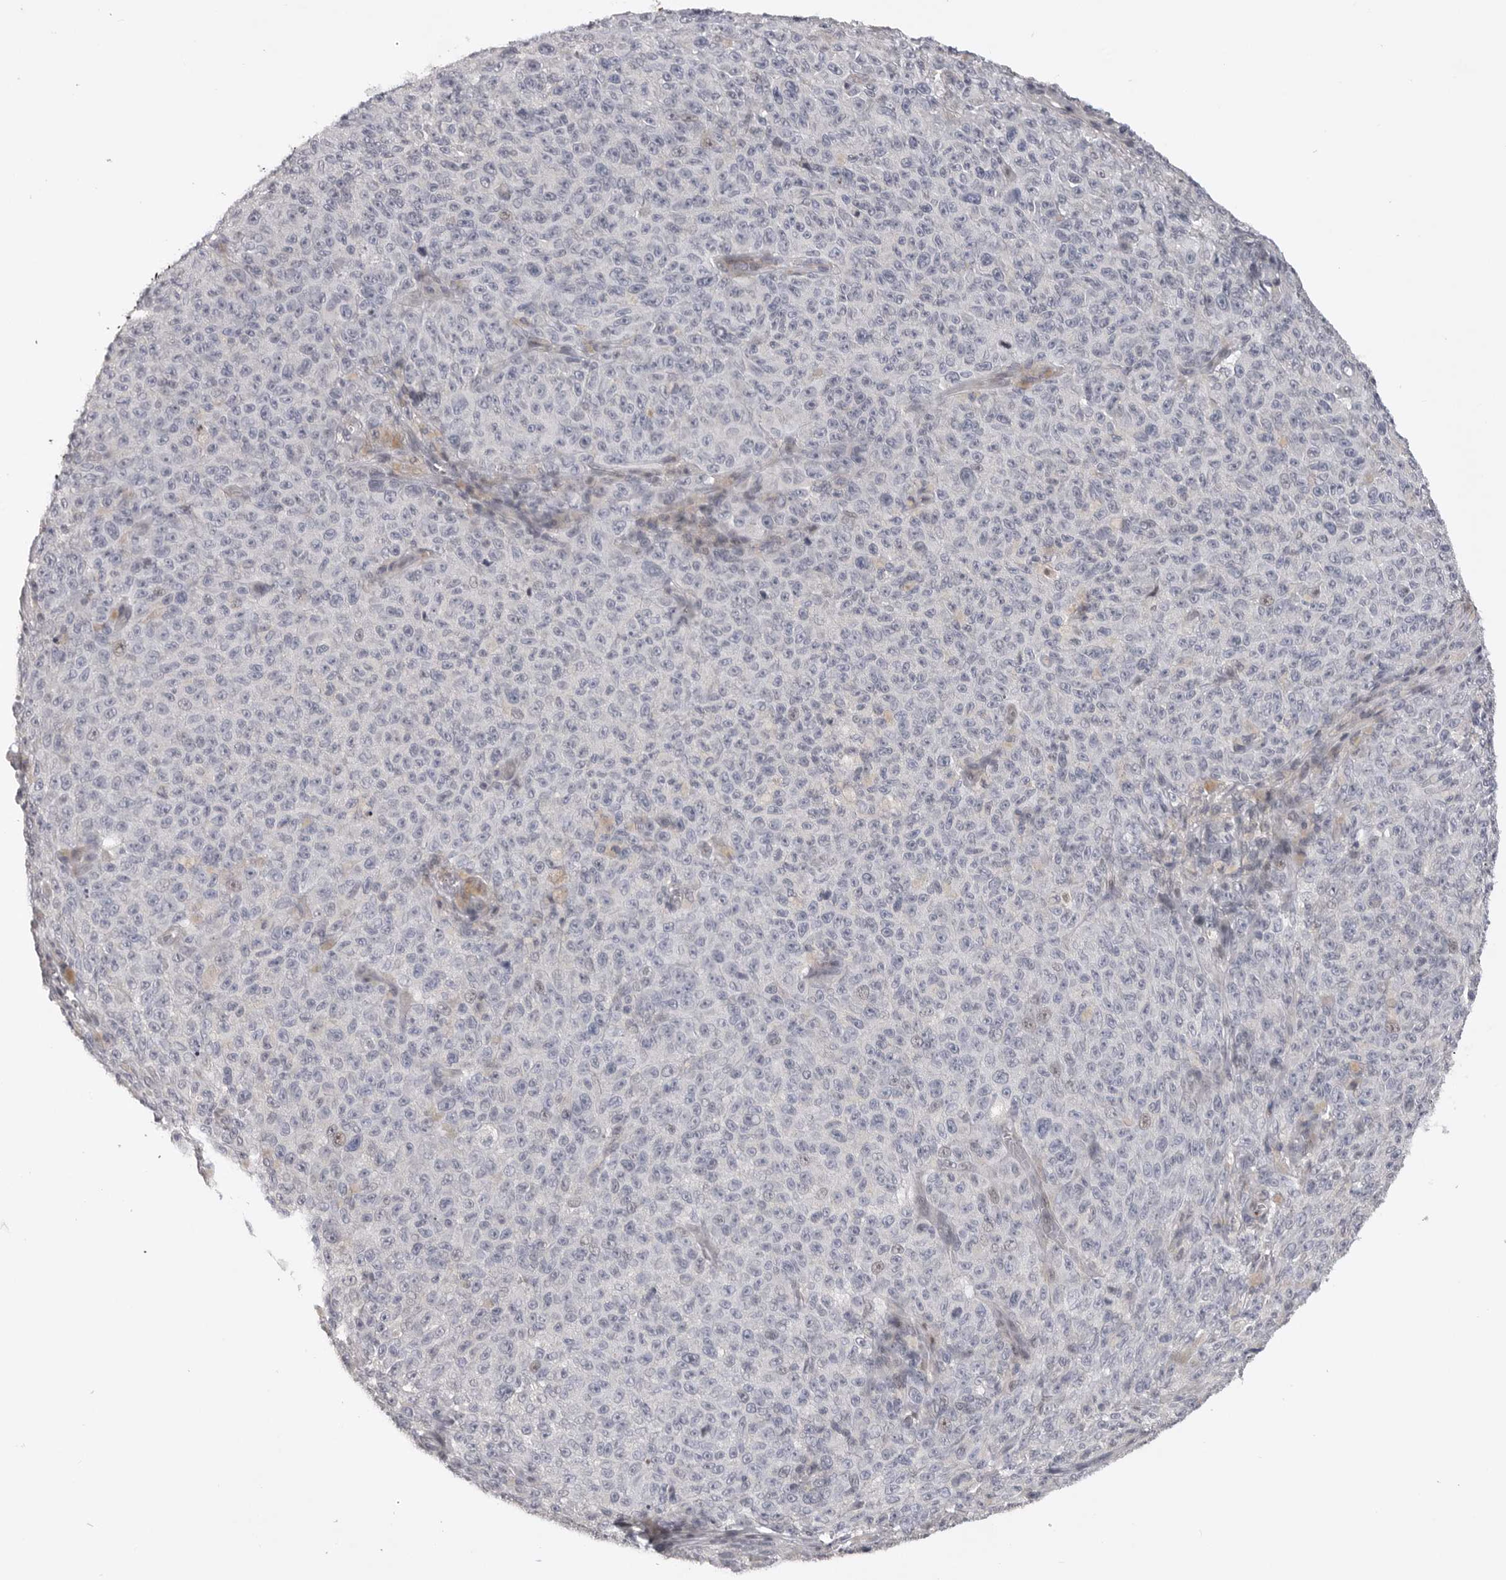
{"staining": {"intensity": "negative", "quantity": "none", "location": "none"}, "tissue": "melanoma", "cell_type": "Tumor cells", "image_type": "cancer", "snomed": [{"axis": "morphology", "description": "Malignant melanoma, NOS"}, {"axis": "topography", "description": "Skin"}], "caption": "Immunohistochemical staining of melanoma shows no significant staining in tumor cells. The staining is performed using DAB (3,3'-diaminobenzidine) brown chromogen with nuclei counter-stained in using hematoxylin.", "gene": "FBXO43", "patient": {"sex": "female", "age": 82}}